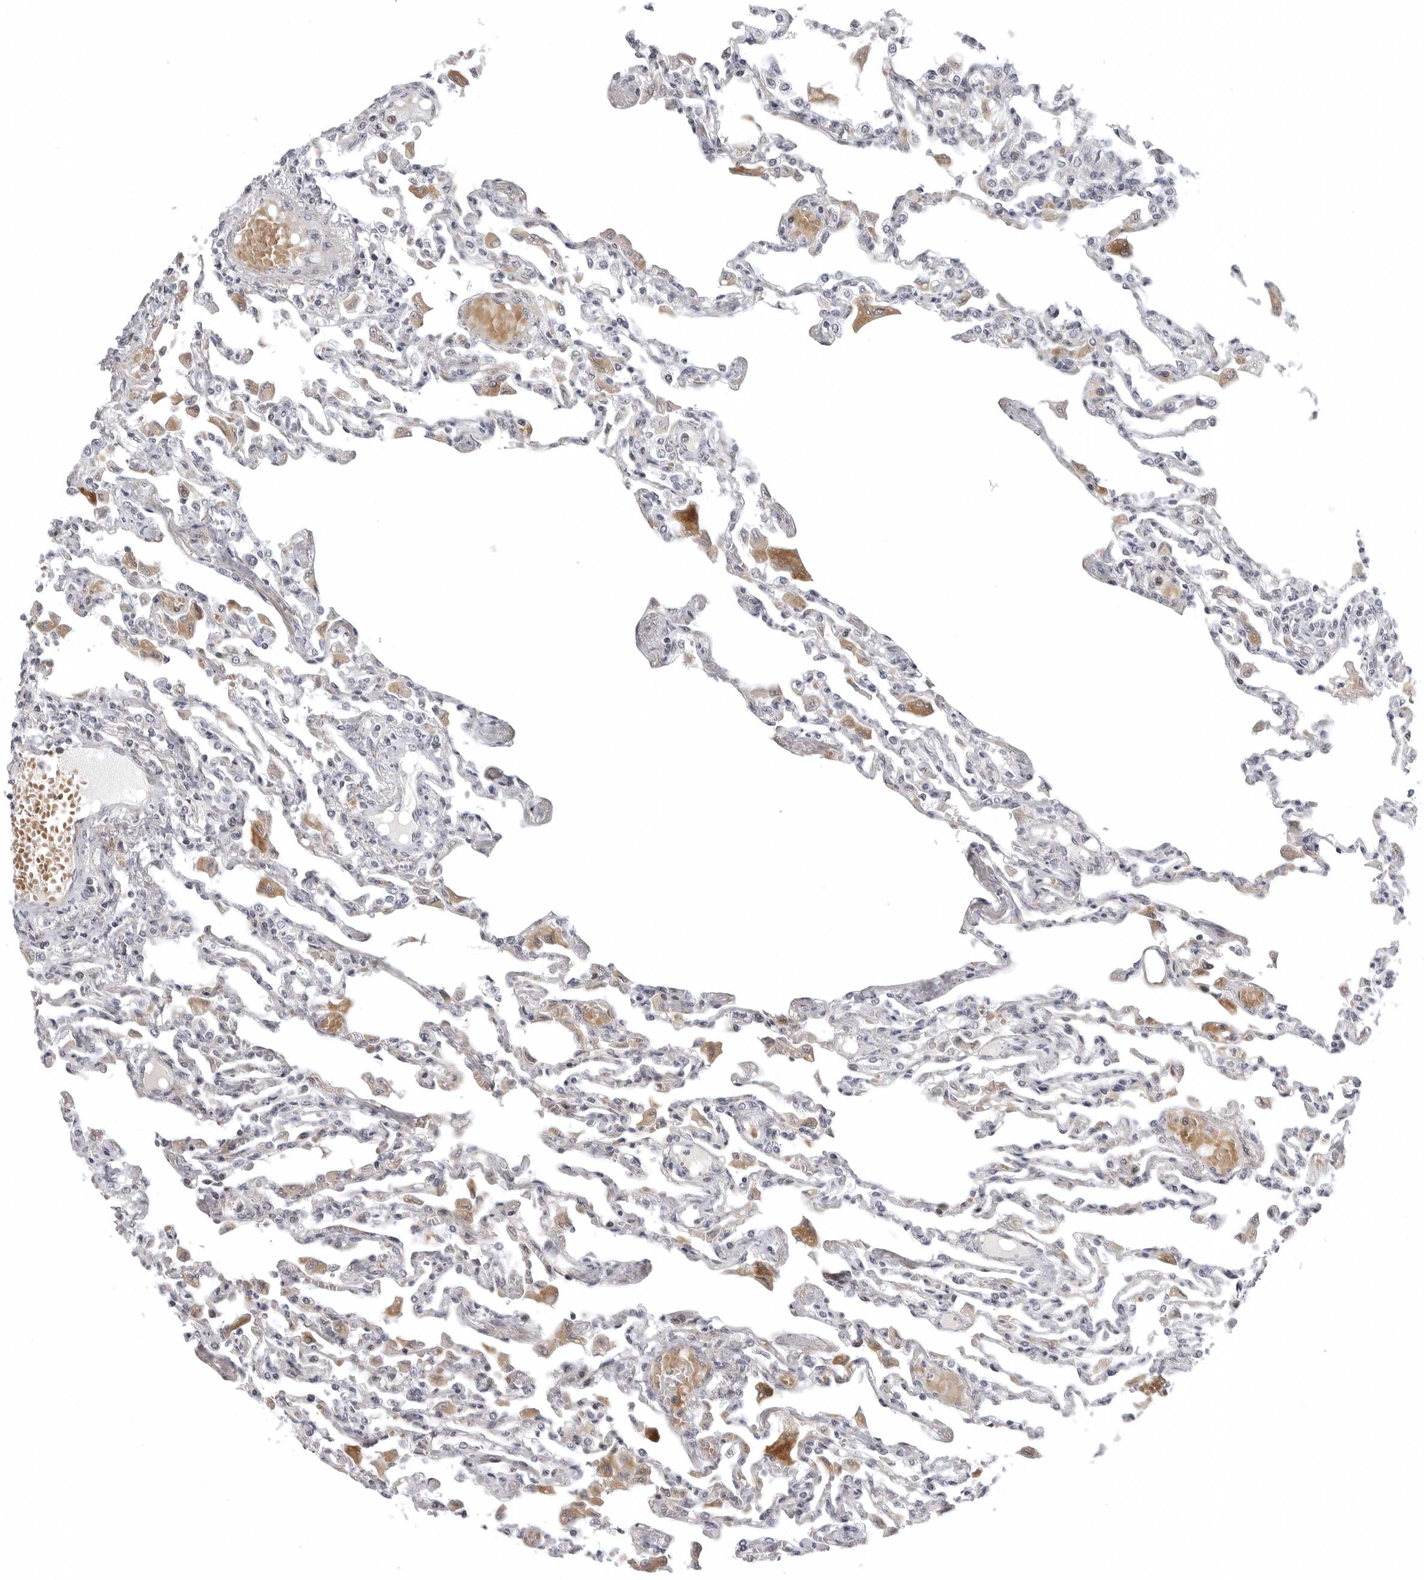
{"staining": {"intensity": "negative", "quantity": "none", "location": "none"}, "tissue": "lung", "cell_type": "Alveolar cells", "image_type": "normal", "snomed": [{"axis": "morphology", "description": "Normal tissue, NOS"}, {"axis": "topography", "description": "Bronchus"}, {"axis": "topography", "description": "Lung"}], "caption": "High magnification brightfield microscopy of unremarkable lung stained with DAB (brown) and counterstained with hematoxylin (blue): alveolar cells show no significant staining. Brightfield microscopy of immunohistochemistry stained with DAB (brown) and hematoxylin (blue), captured at high magnification.", "gene": "CD300LD", "patient": {"sex": "female", "age": 49}}